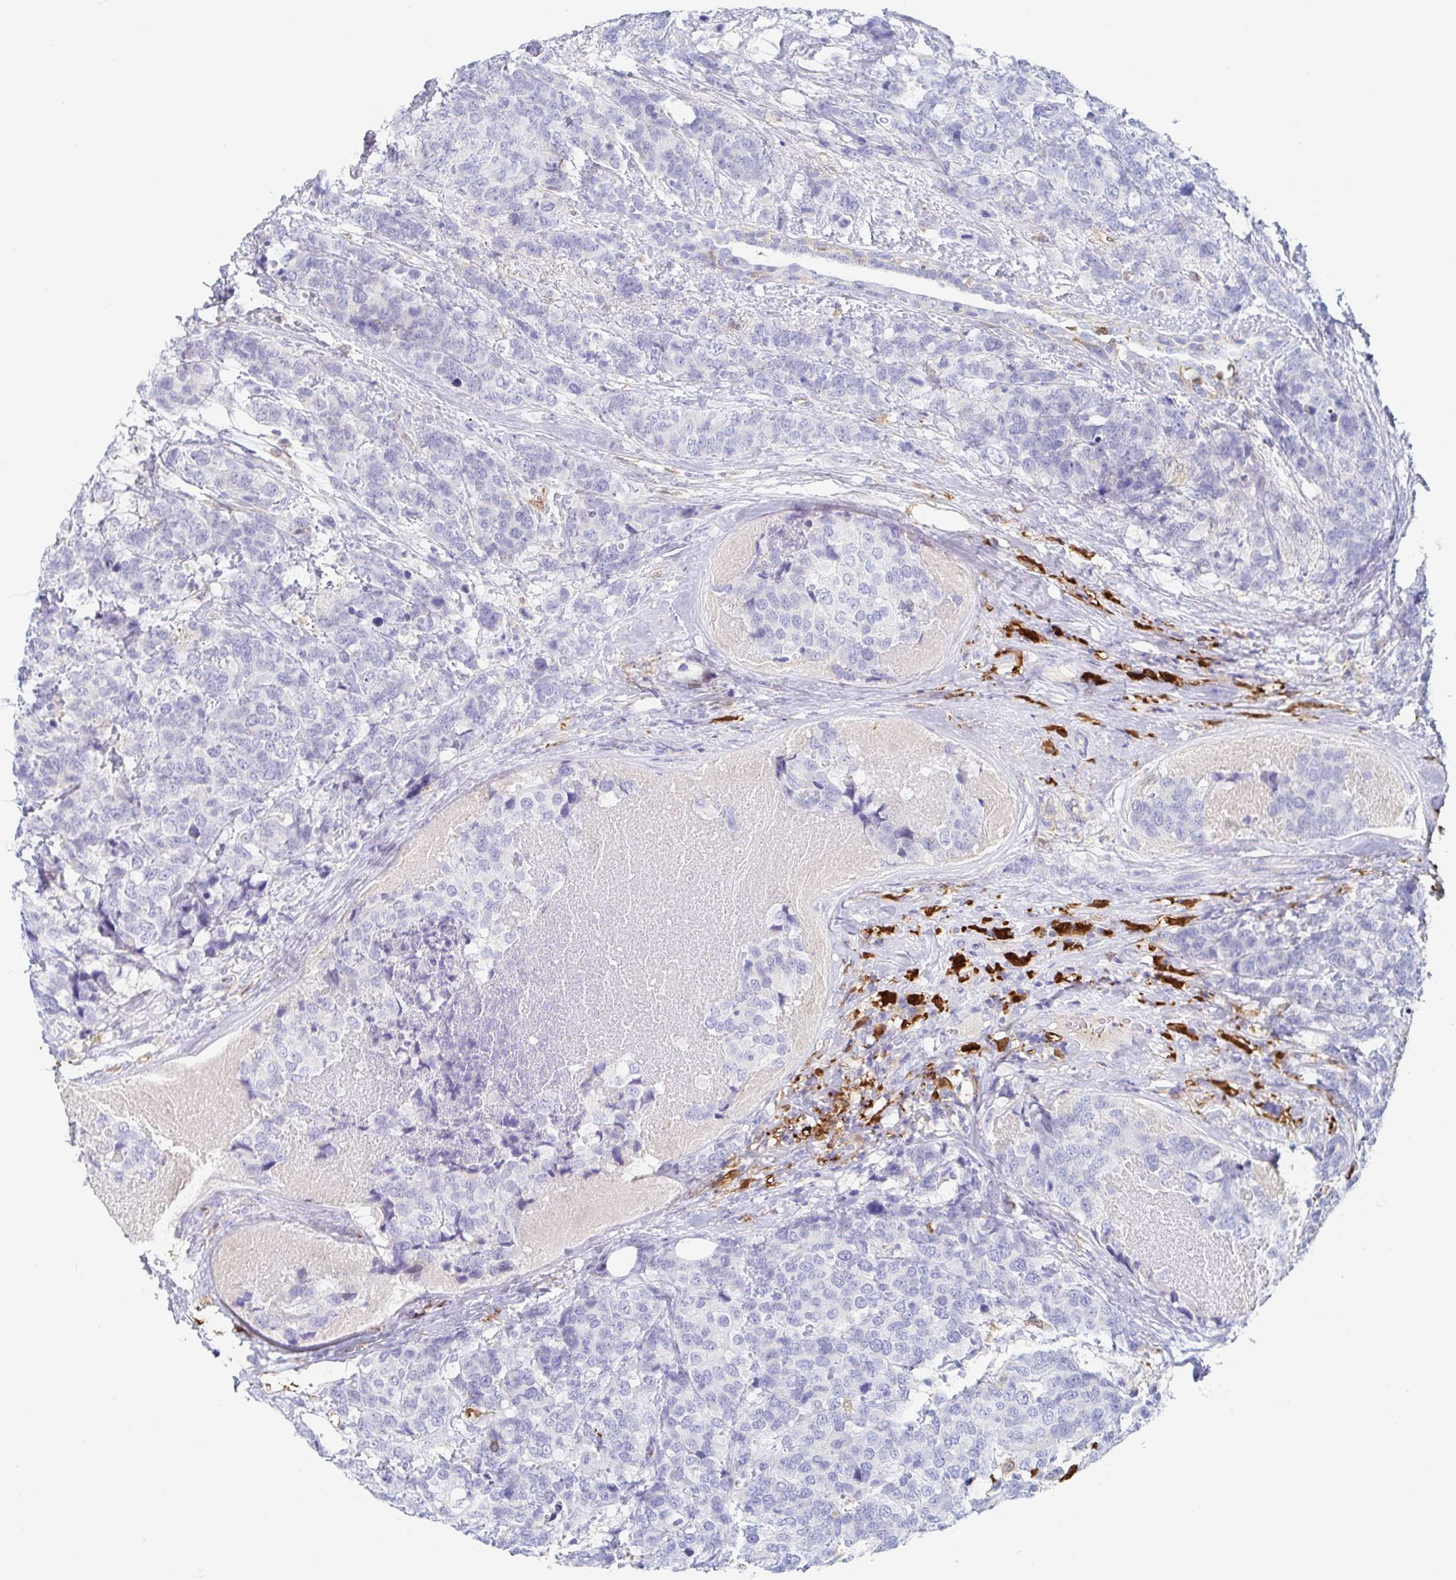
{"staining": {"intensity": "negative", "quantity": "none", "location": "none"}, "tissue": "breast cancer", "cell_type": "Tumor cells", "image_type": "cancer", "snomed": [{"axis": "morphology", "description": "Lobular carcinoma"}, {"axis": "topography", "description": "Breast"}], "caption": "High power microscopy histopathology image of an immunohistochemistry (IHC) photomicrograph of breast cancer, revealing no significant expression in tumor cells. (DAB IHC with hematoxylin counter stain).", "gene": "OR2A4", "patient": {"sex": "female", "age": 59}}